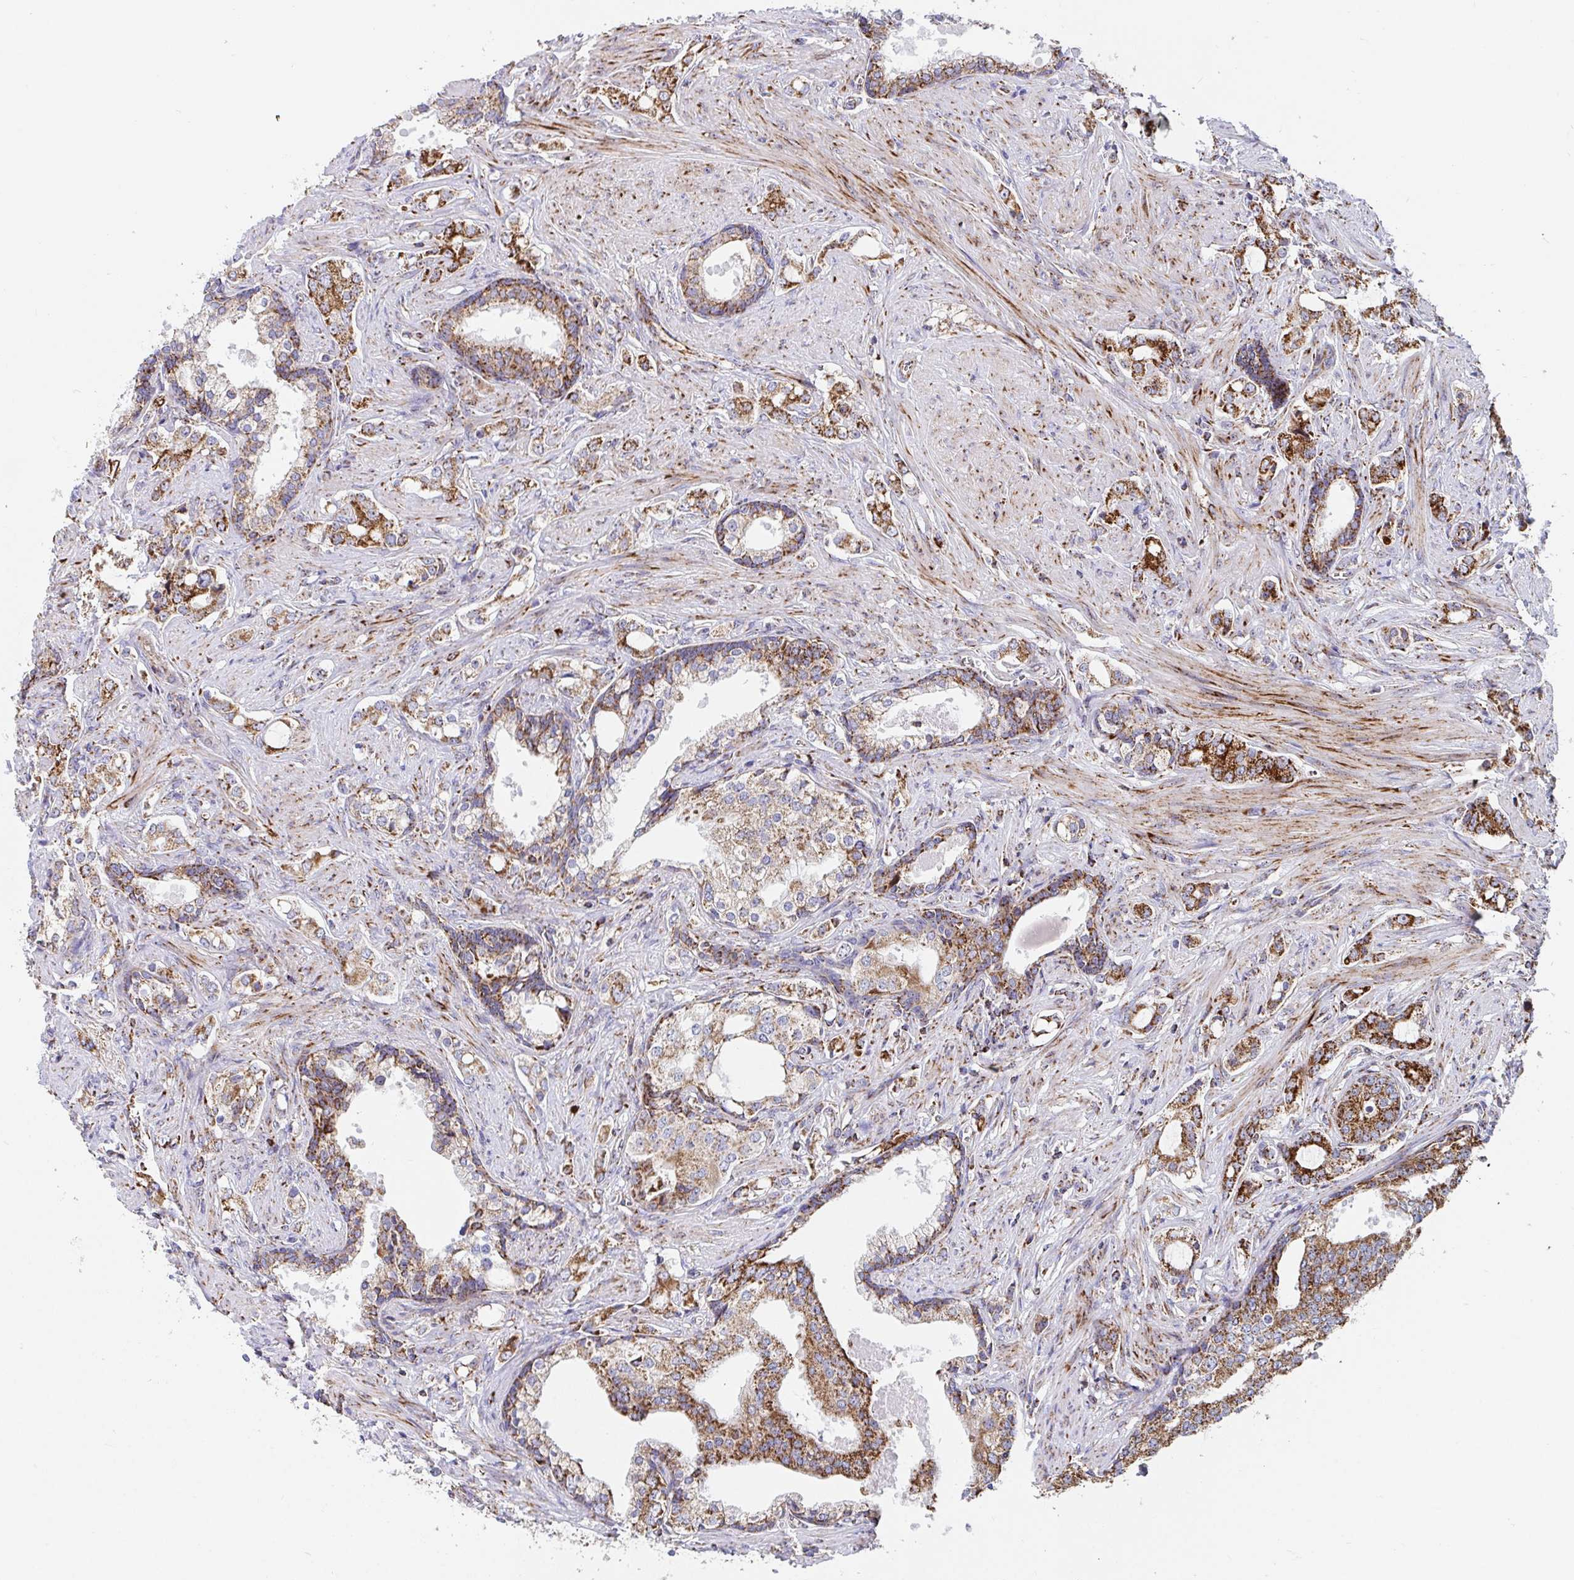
{"staining": {"intensity": "moderate", "quantity": ">75%", "location": "cytoplasmic/membranous"}, "tissue": "prostate cancer", "cell_type": "Tumor cells", "image_type": "cancer", "snomed": [{"axis": "morphology", "description": "Adenocarcinoma, Medium grade"}, {"axis": "topography", "description": "Prostate"}], "caption": "High-power microscopy captured an IHC micrograph of prostate cancer (adenocarcinoma (medium-grade)), revealing moderate cytoplasmic/membranous staining in about >75% of tumor cells. The protein of interest is stained brown, and the nuclei are stained in blue (DAB IHC with brightfield microscopy, high magnification).", "gene": "ATP5MJ", "patient": {"sex": "male", "age": 57}}